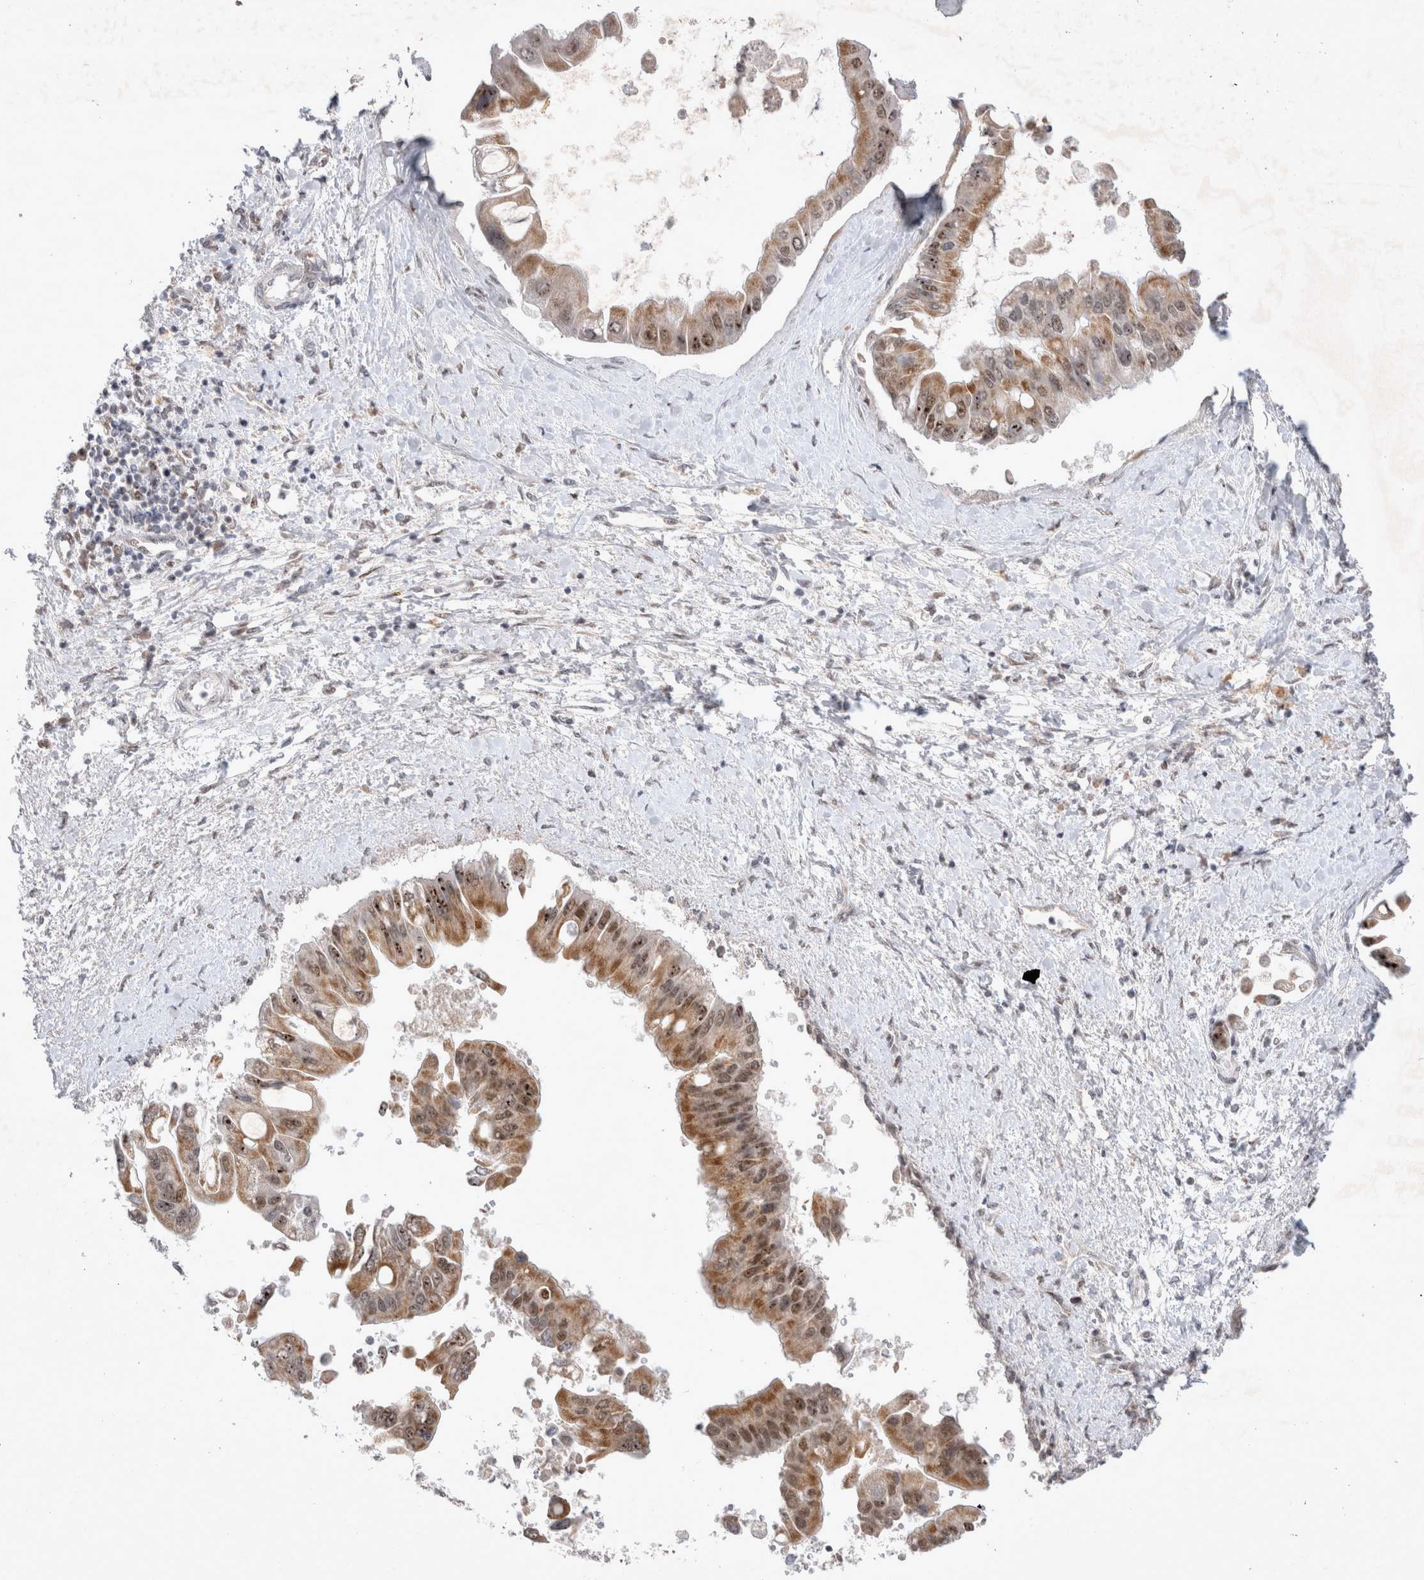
{"staining": {"intensity": "moderate", "quantity": ">75%", "location": "cytoplasmic/membranous,nuclear"}, "tissue": "liver cancer", "cell_type": "Tumor cells", "image_type": "cancer", "snomed": [{"axis": "morphology", "description": "Cholangiocarcinoma"}, {"axis": "topography", "description": "Liver"}], "caption": "A high-resolution histopathology image shows immunohistochemistry (IHC) staining of liver cancer (cholangiocarcinoma), which exhibits moderate cytoplasmic/membranous and nuclear staining in approximately >75% of tumor cells.", "gene": "MRPL37", "patient": {"sex": "male", "age": 50}}